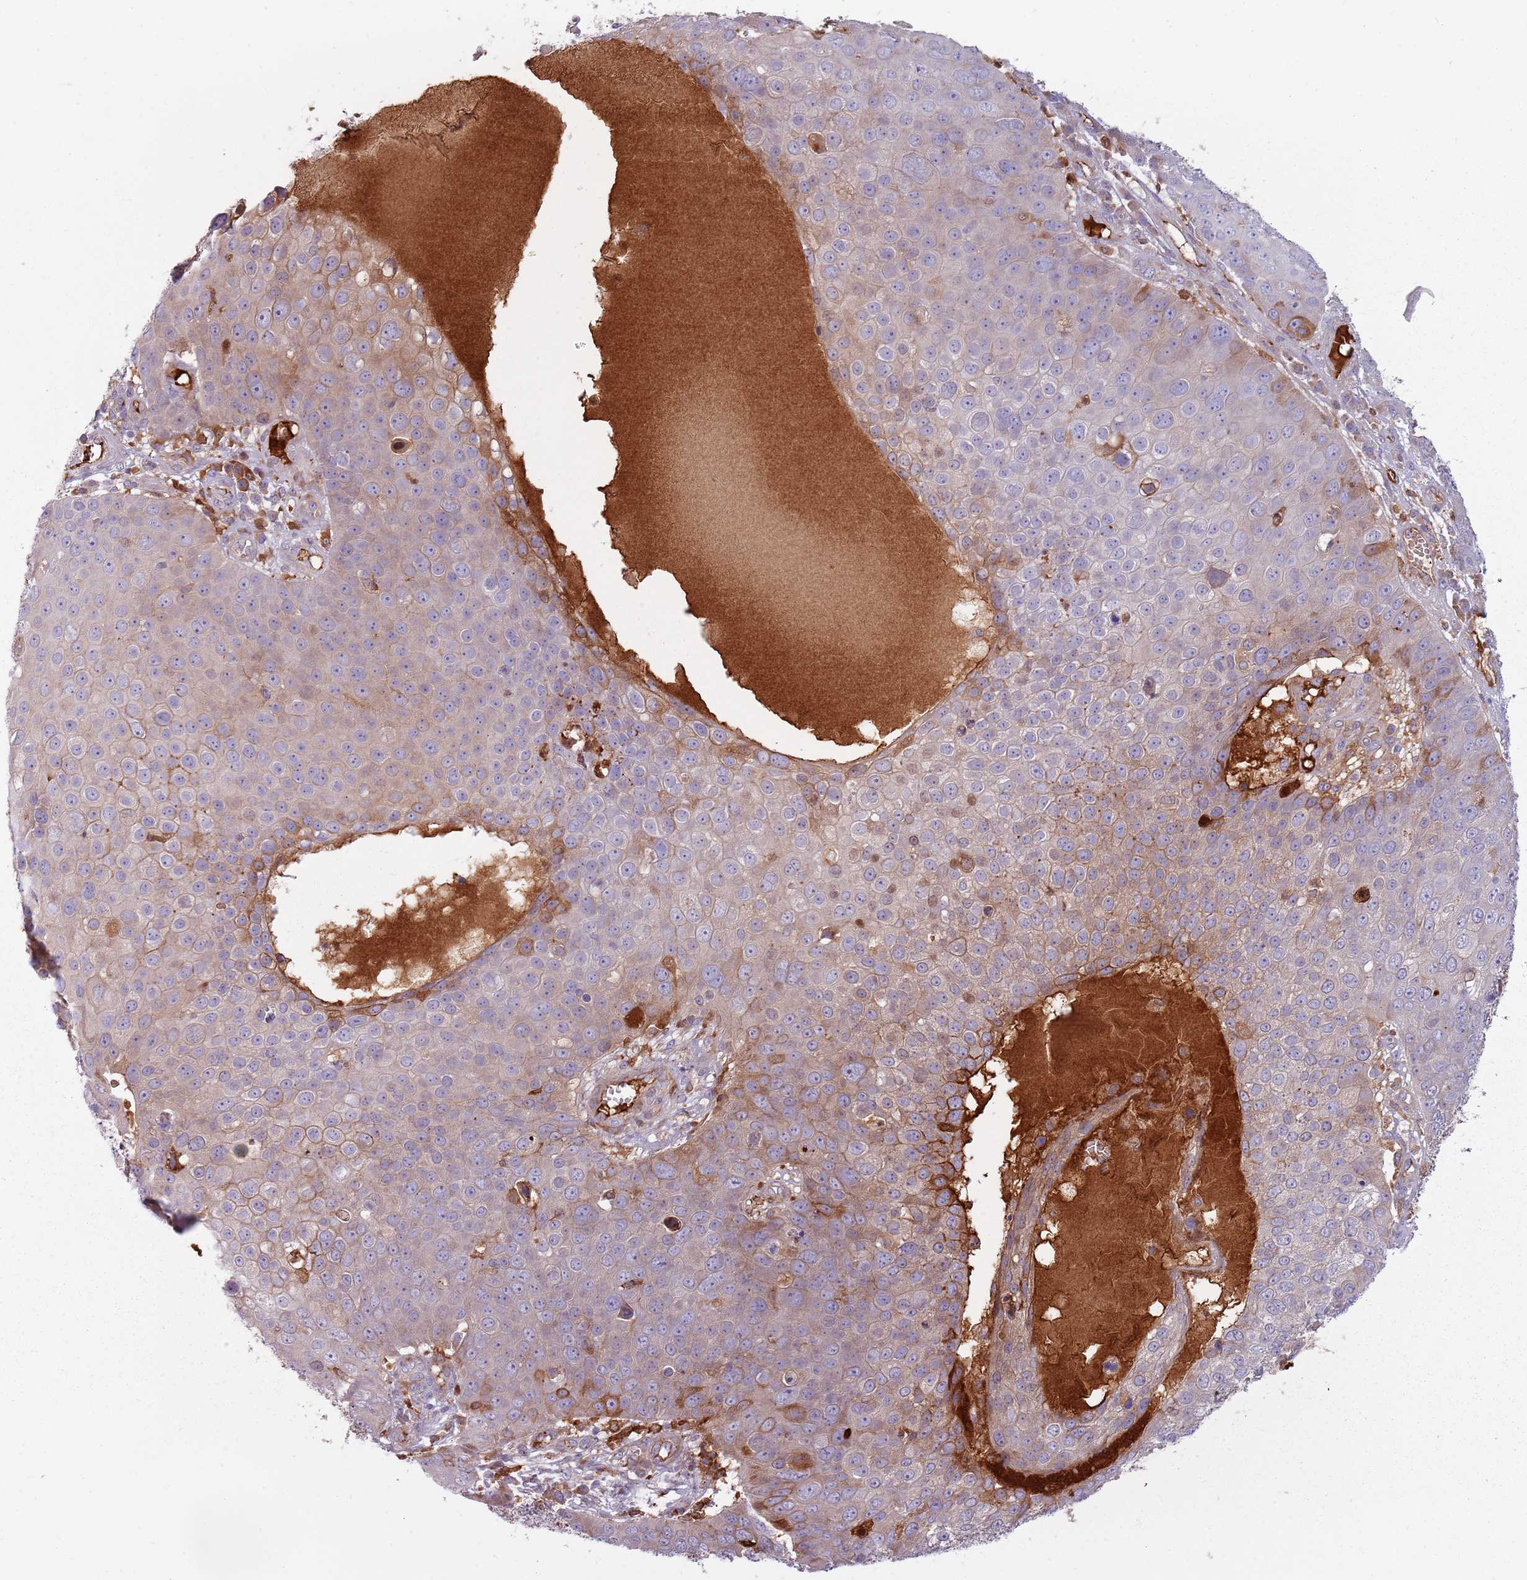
{"staining": {"intensity": "moderate", "quantity": "<25%", "location": "cytoplasmic/membranous"}, "tissue": "skin cancer", "cell_type": "Tumor cells", "image_type": "cancer", "snomed": [{"axis": "morphology", "description": "Squamous cell carcinoma, NOS"}, {"axis": "topography", "description": "Skin"}], "caption": "Squamous cell carcinoma (skin) stained for a protein shows moderate cytoplasmic/membranous positivity in tumor cells.", "gene": "NADK", "patient": {"sex": "male", "age": 71}}